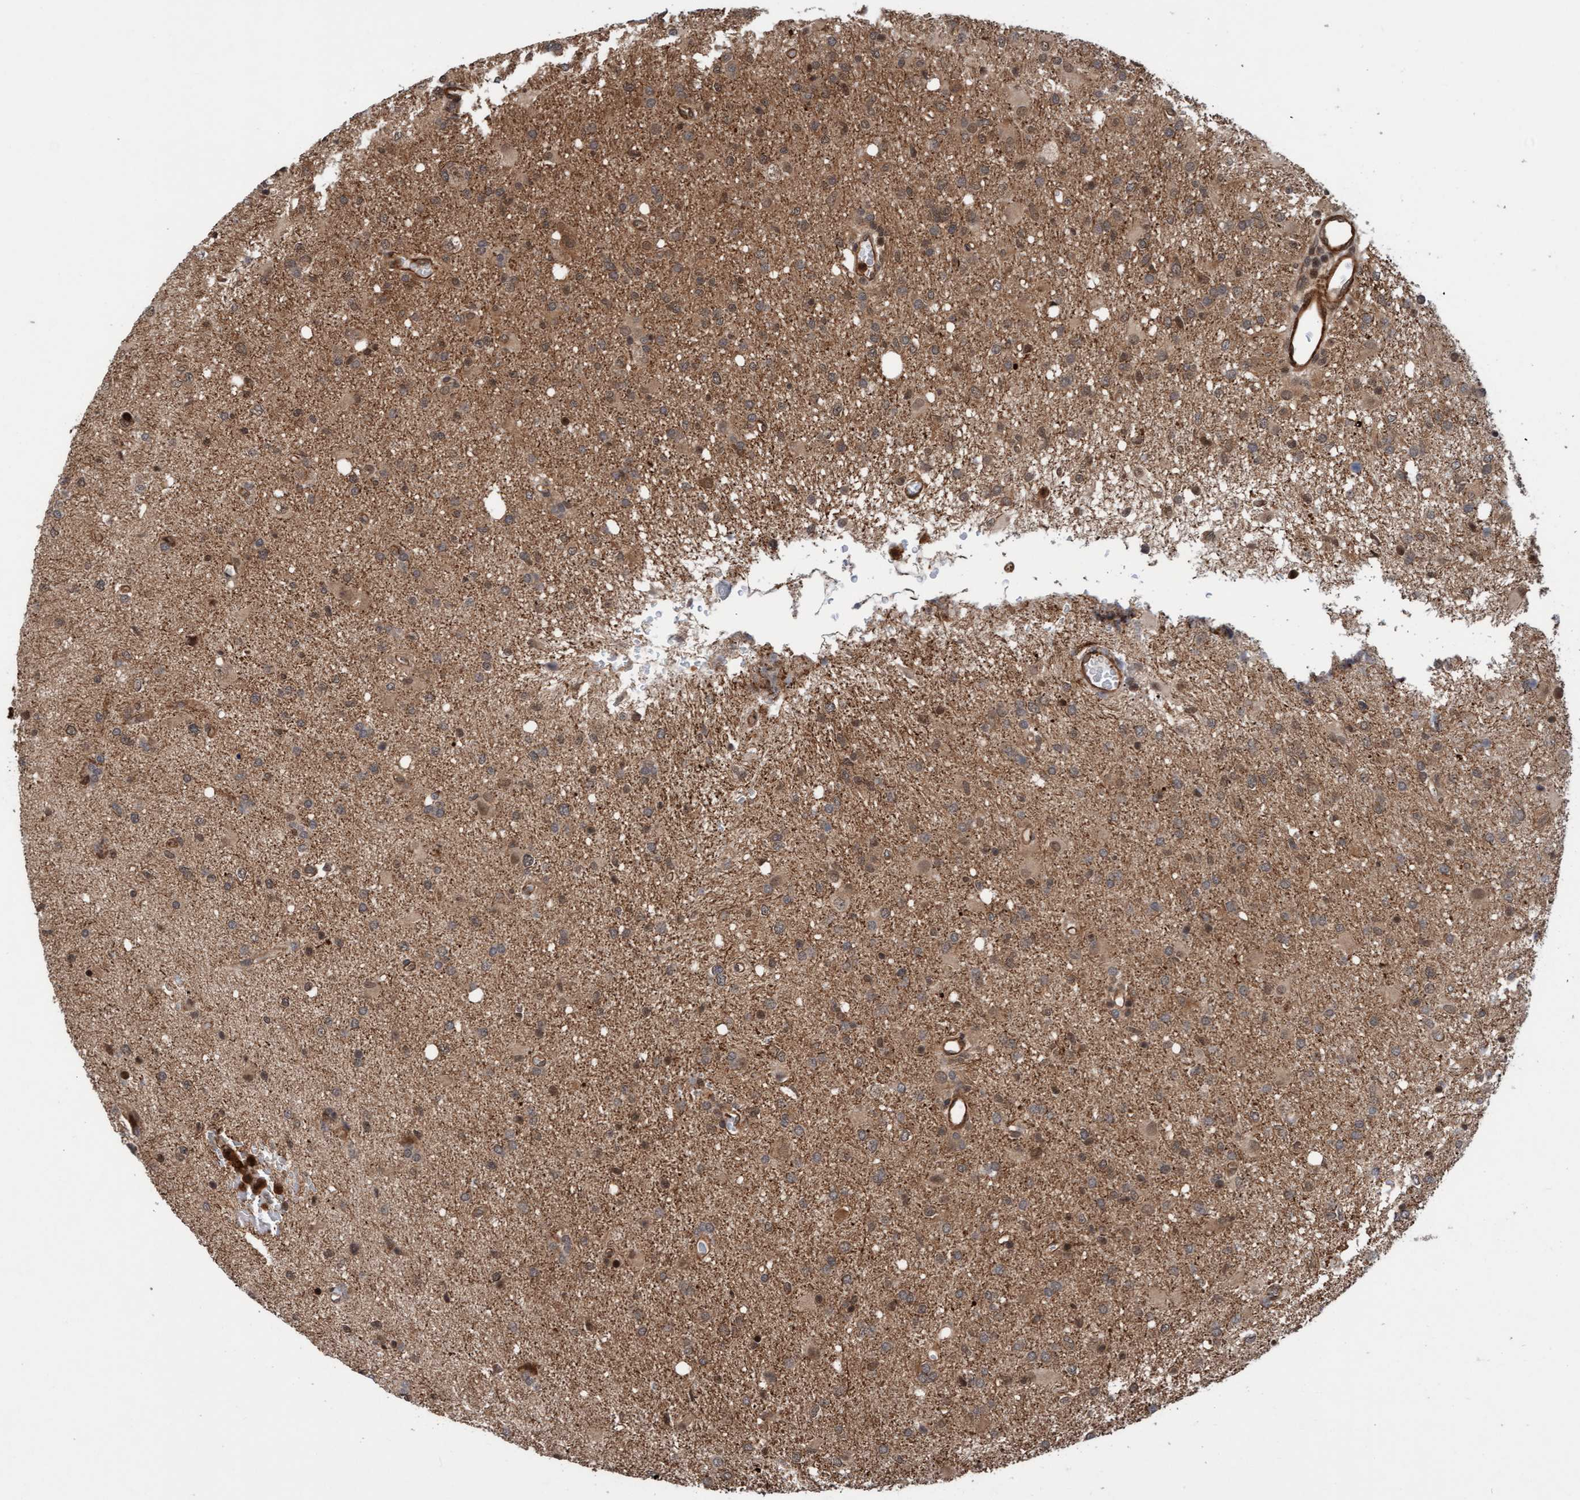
{"staining": {"intensity": "weak", "quantity": ">75%", "location": "cytoplasmic/membranous,nuclear"}, "tissue": "glioma", "cell_type": "Tumor cells", "image_type": "cancer", "snomed": [{"axis": "morphology", "description": "Glioma, malignant, High grade"}, {"axis": "topography", "description": "Brain"}], "caption": "Tumor cells reveal low levels of weak cytoplasmic/membranous and nuclear positivity in approximately >75% of cells in high-grade glioma (malignant).", "gene": "STXBP4", "patient": {"sex": "female", "age": 57}}